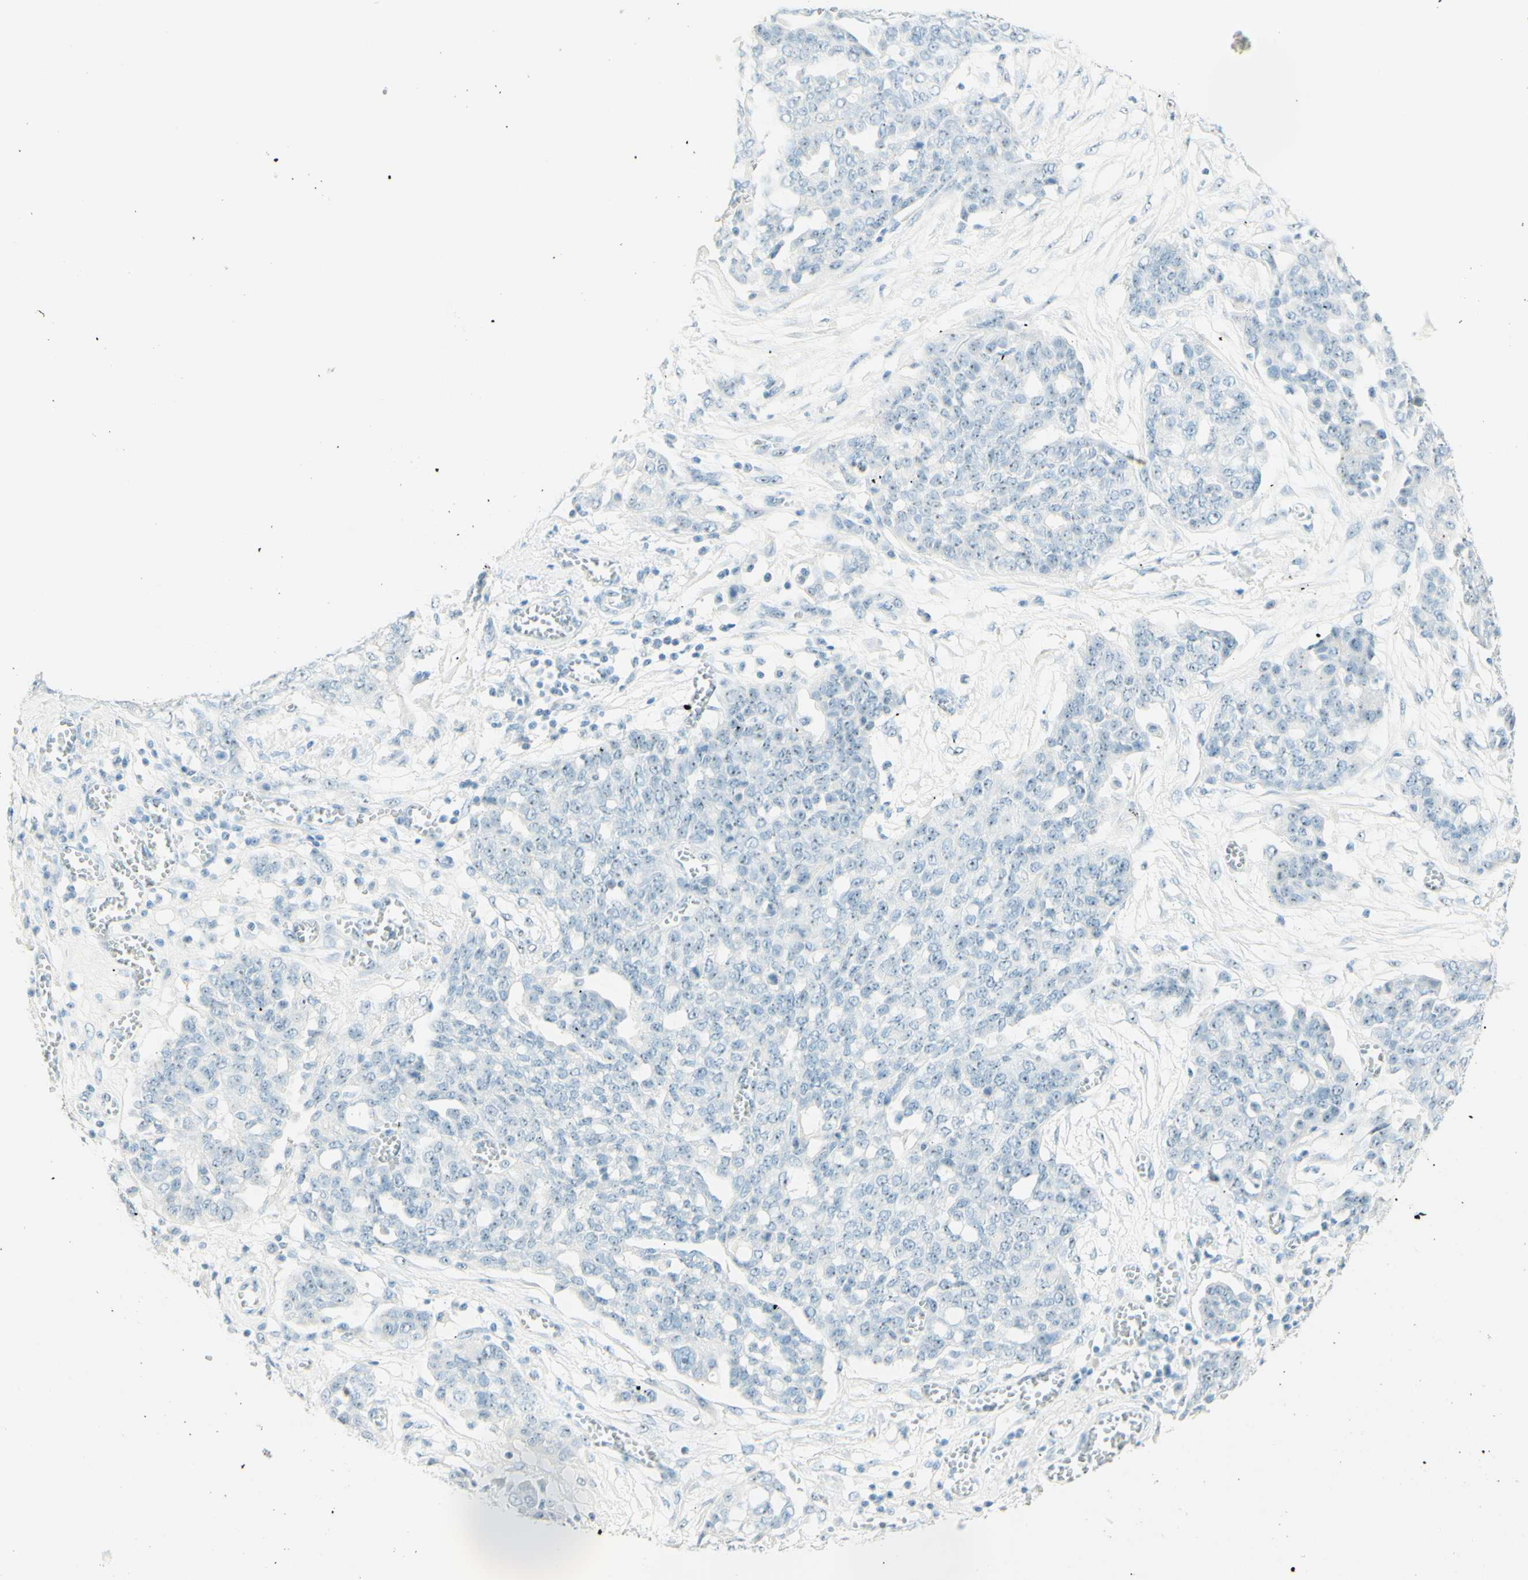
{"staining": {"intensity": "weak", "quantity": "<25%", "location": "nuclear"}, "tissue": "ovarian cancer", "cell_type": "Tumor cells", "image_type": "cancer", "snomed": [{"axis": "morphology", "description": "Cystadenocarcinoma, serous, NOS"}, {"axis": "topography", "description": "Soft tissue"}, {"axis": "topography", "description": "Ovary"}], "caption": "High magnification brightfield microscopy of ovarian cancer stained with DAB (3,3'-diaminobenzidine) (brown) and counterstained with hematoxylin (blue): tumor cells show no significant staining. Nuclei are stained in blue.", "gene": "FMR1NB", "patient": {"sex": "female", "age": 57}}